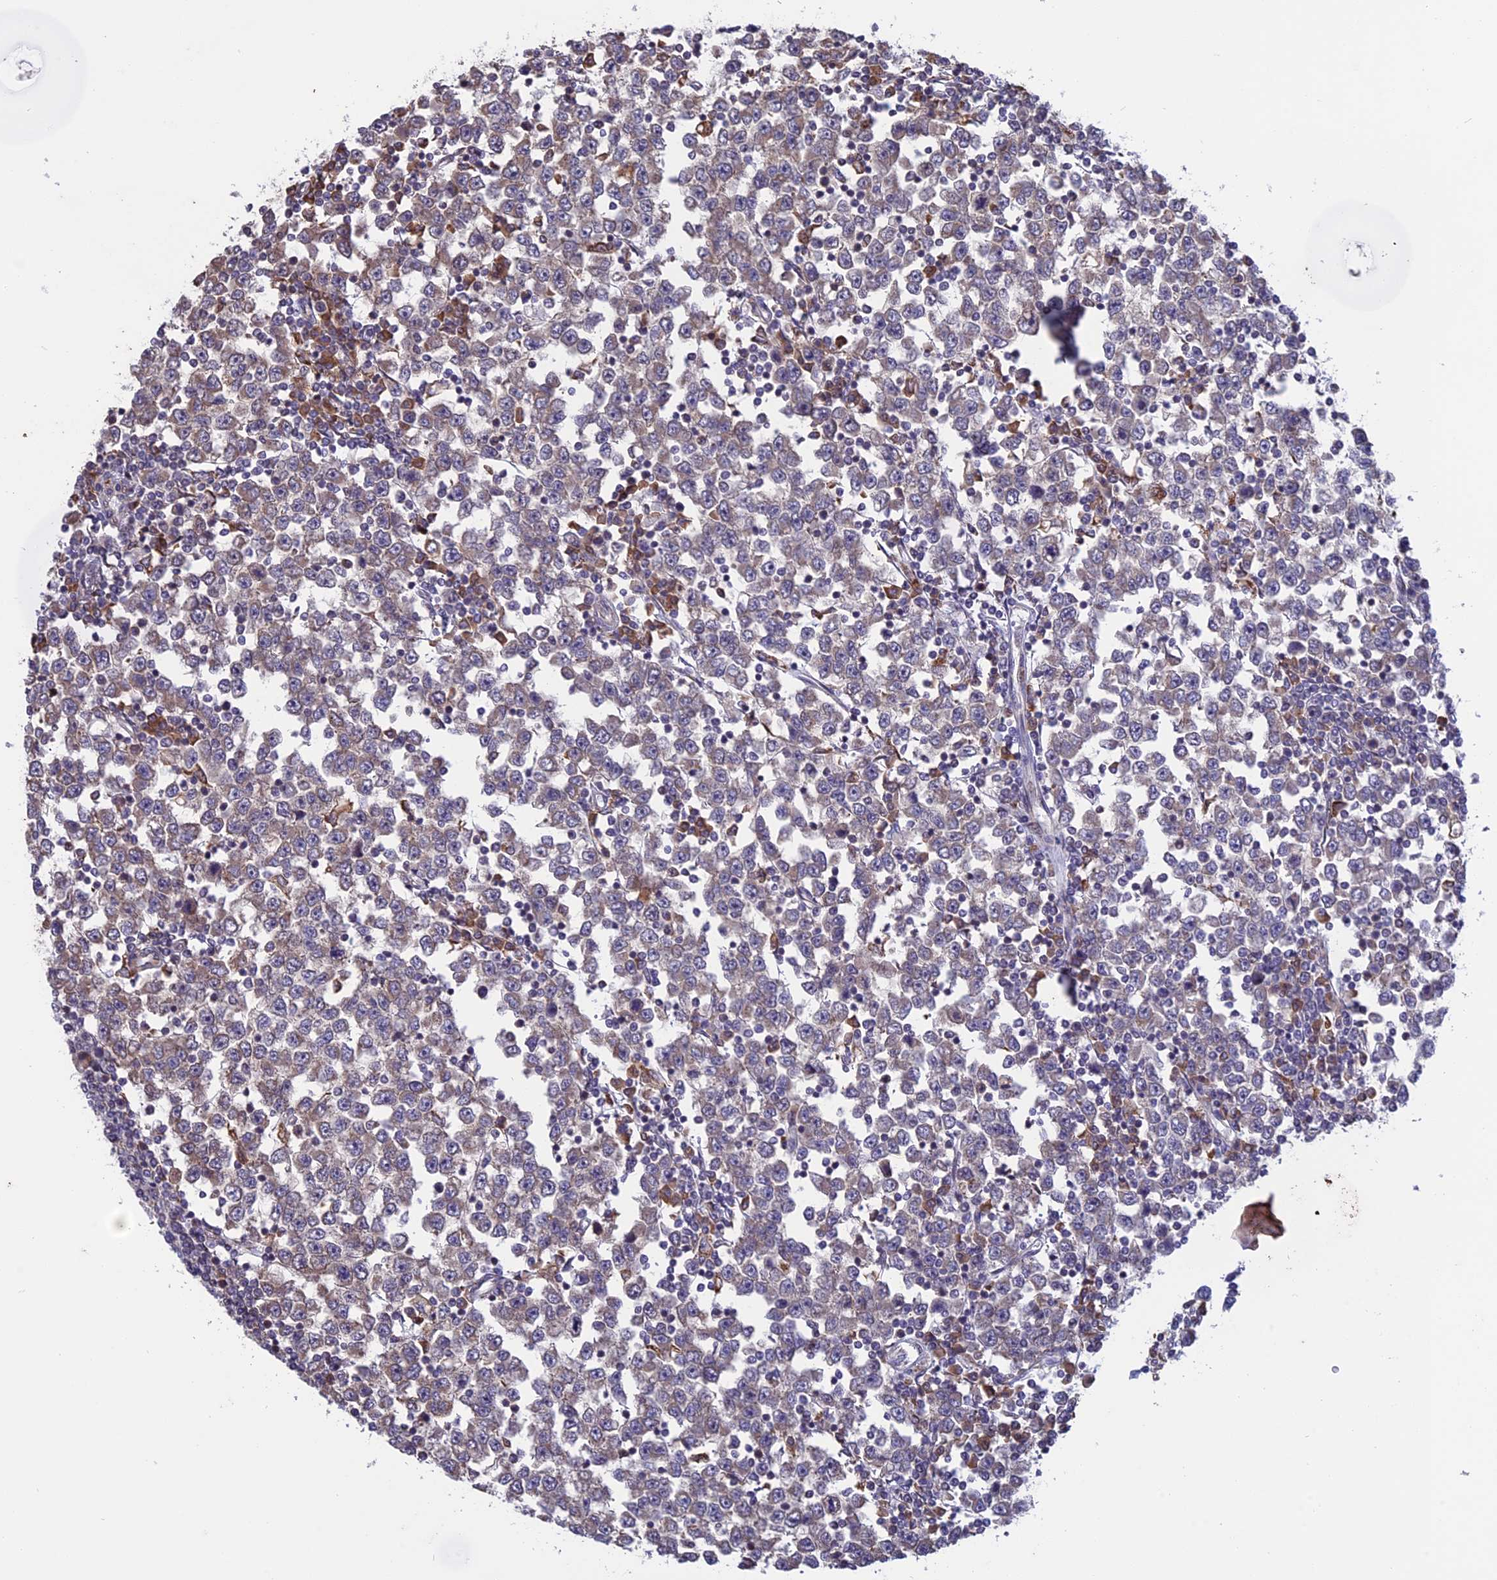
{"staining": {"intensity": "weak", "quantity": "25%-75%", "location": "cytoplasmic/membranous"}, "tissue": "testis cancer", "cell_type": "Tumor cells", "image_type": "cancer", "snomed": [{"axis": "morphology", "description": "Seminoma, NOS"}, {"axis": "topography", "description": "Testis"}], "caption": "IHC staining of seminoma (testis), which demonstrates low levels of weak cytoplasmic/membranous expression in about 25%-75% of tumor cells indicating weak cytoplasmic/membranous protein expression. The staining was performed using DAB (3,3'-diaminobenzidine) (brown) for protein detection and nuclei were counterstained in hematoxylin (blue).", "gene": "DMRTA2", "patient": {"sex": "male", "age": 65}}